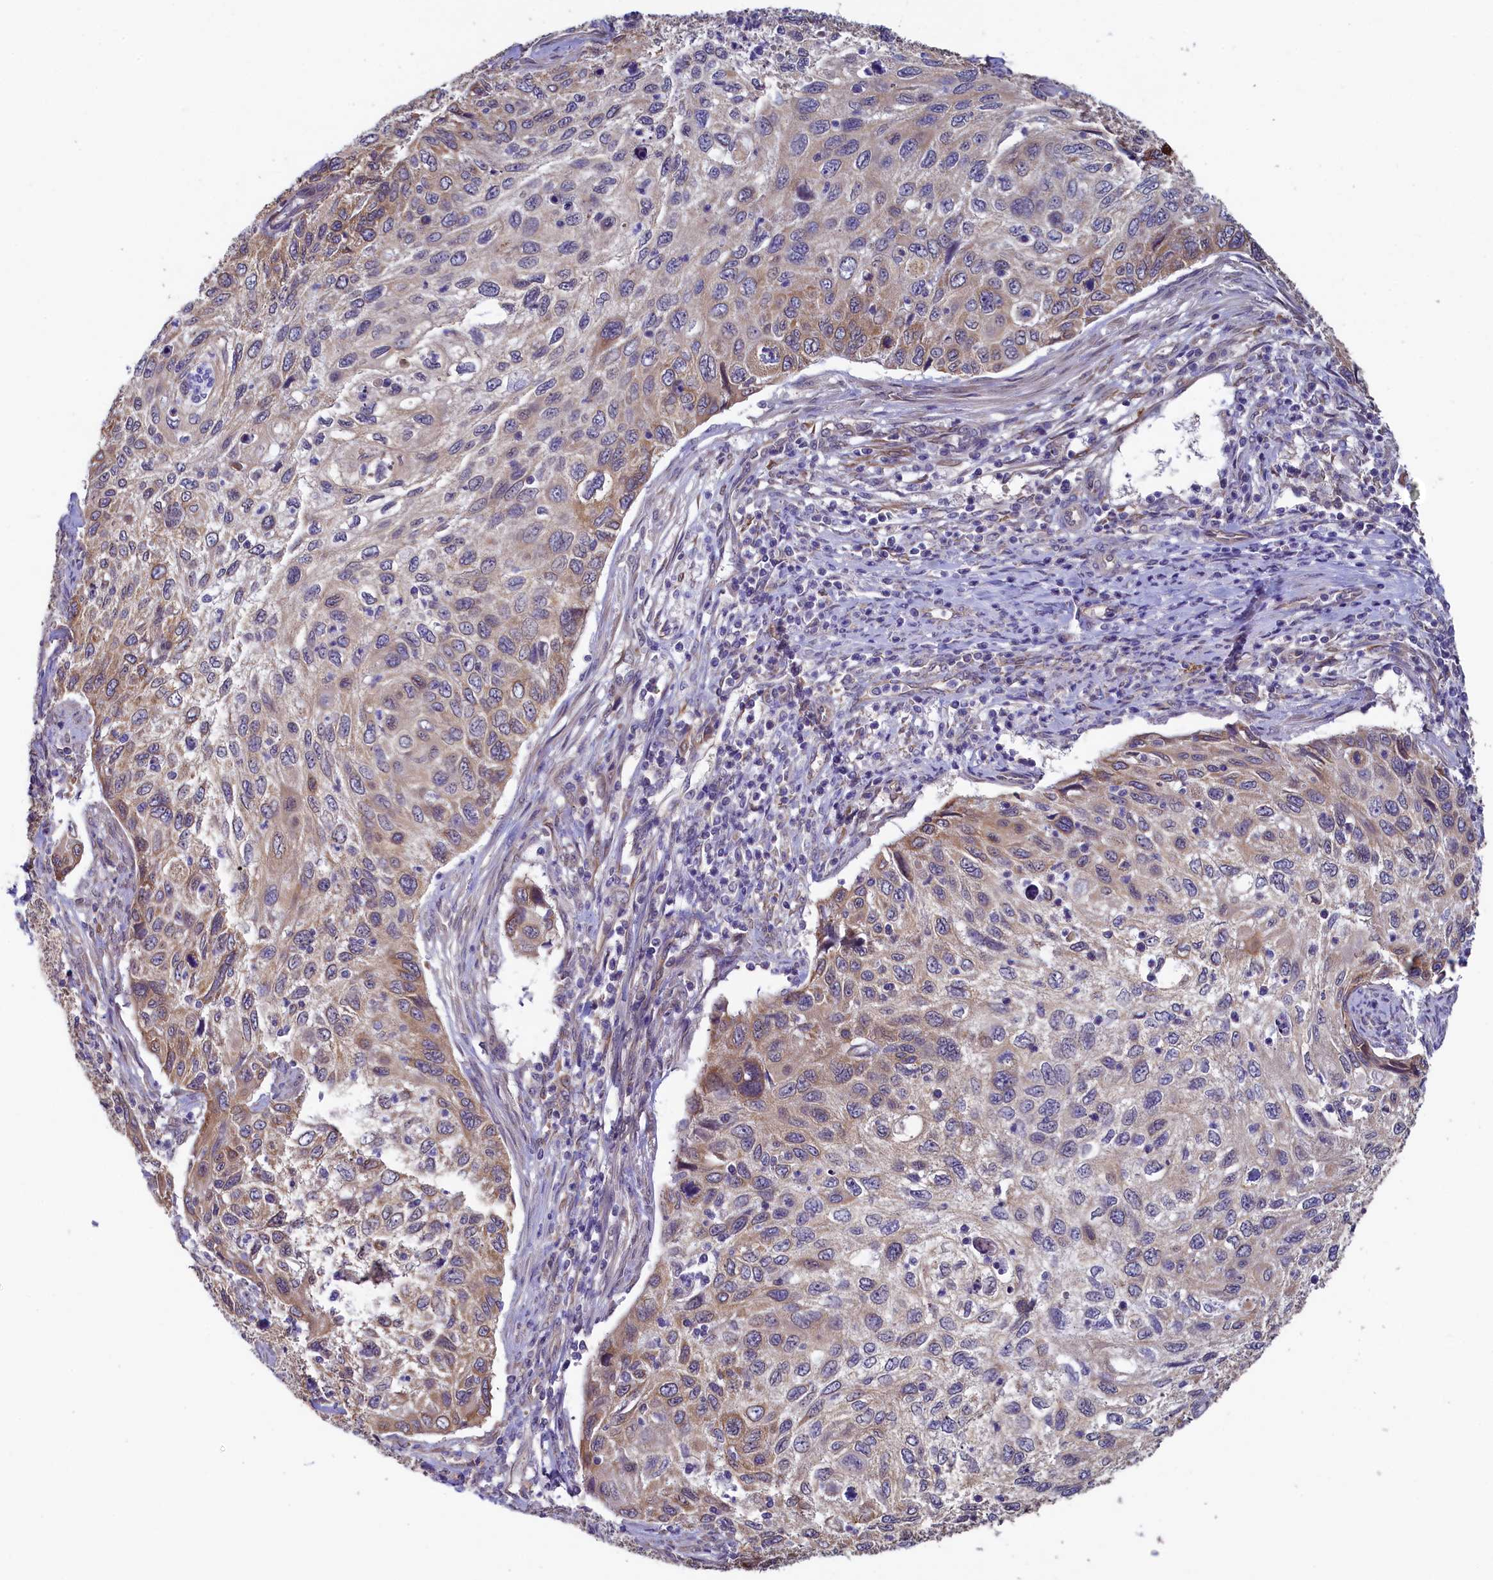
{"staining": {"intensity": "moderate", "quantity": "<25%", "location": "cytoplasmic/membranous"}, "tissue": "cervical cancer", "cell_type": "Tumor cells", "image_type": "cancer", "snomed": [{"axis": "morphology", "description": "Squamous cell carcinoma, NOS"}, {"axis": "topography", "description": "Cervix"}], "caption": "Moderate cytoplasmic/membranous staining for a protein is identified in approximately <25% of tumor cells of cervical squamous cell carcinoma using IHC.", "gene": "SPATA2L", "patient": {"sex": "female", "age": 70}}